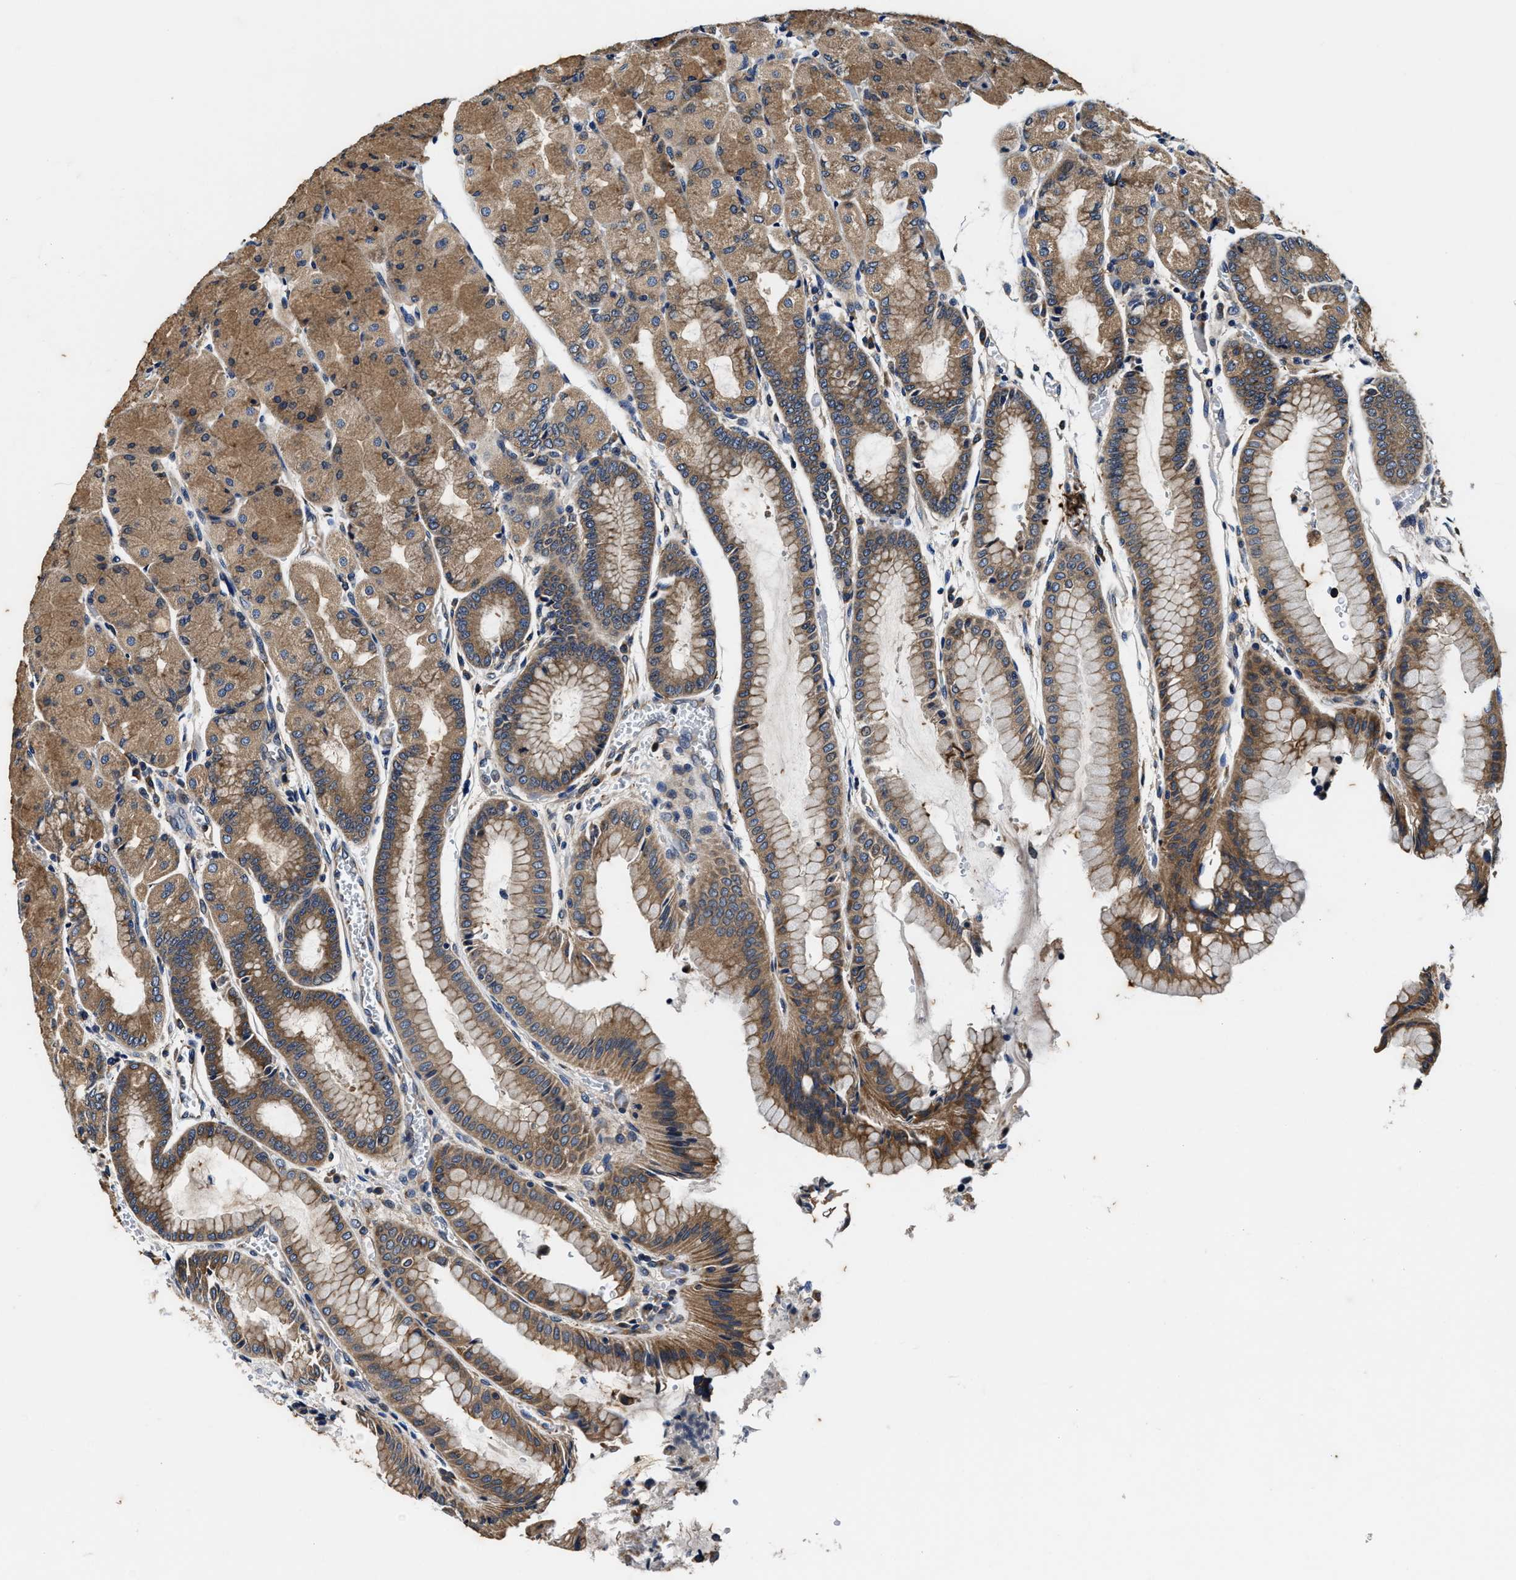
{"staining": {"intensity": "moderate", "quantity": ">75%", "location": "cytoplasmic/membranous"}, "tissue": "stomach", "cell_type": "Glandular cells", "image_type": "normal", "snomed": [{"axis": "morphology", "description": "Normal tissue, NOS"}, {"axis": "morphology", "description": "Carcinoid, malignant, NOS"}, {"axis": "topography", "description": "Stomach, upper"}], "caption": "The image demonstrates staining of unremarkable stomach, revealing moderate cytoplasmic/membranous protein expression (brown color) within glandular cells. The protein of interest is stained brown, and the nuclei are stained in blue (DAB IHC with brightfield microscopy, high magnification).", "gene": "PI4KB", "patient": {"sex": "male", "age": 39}}